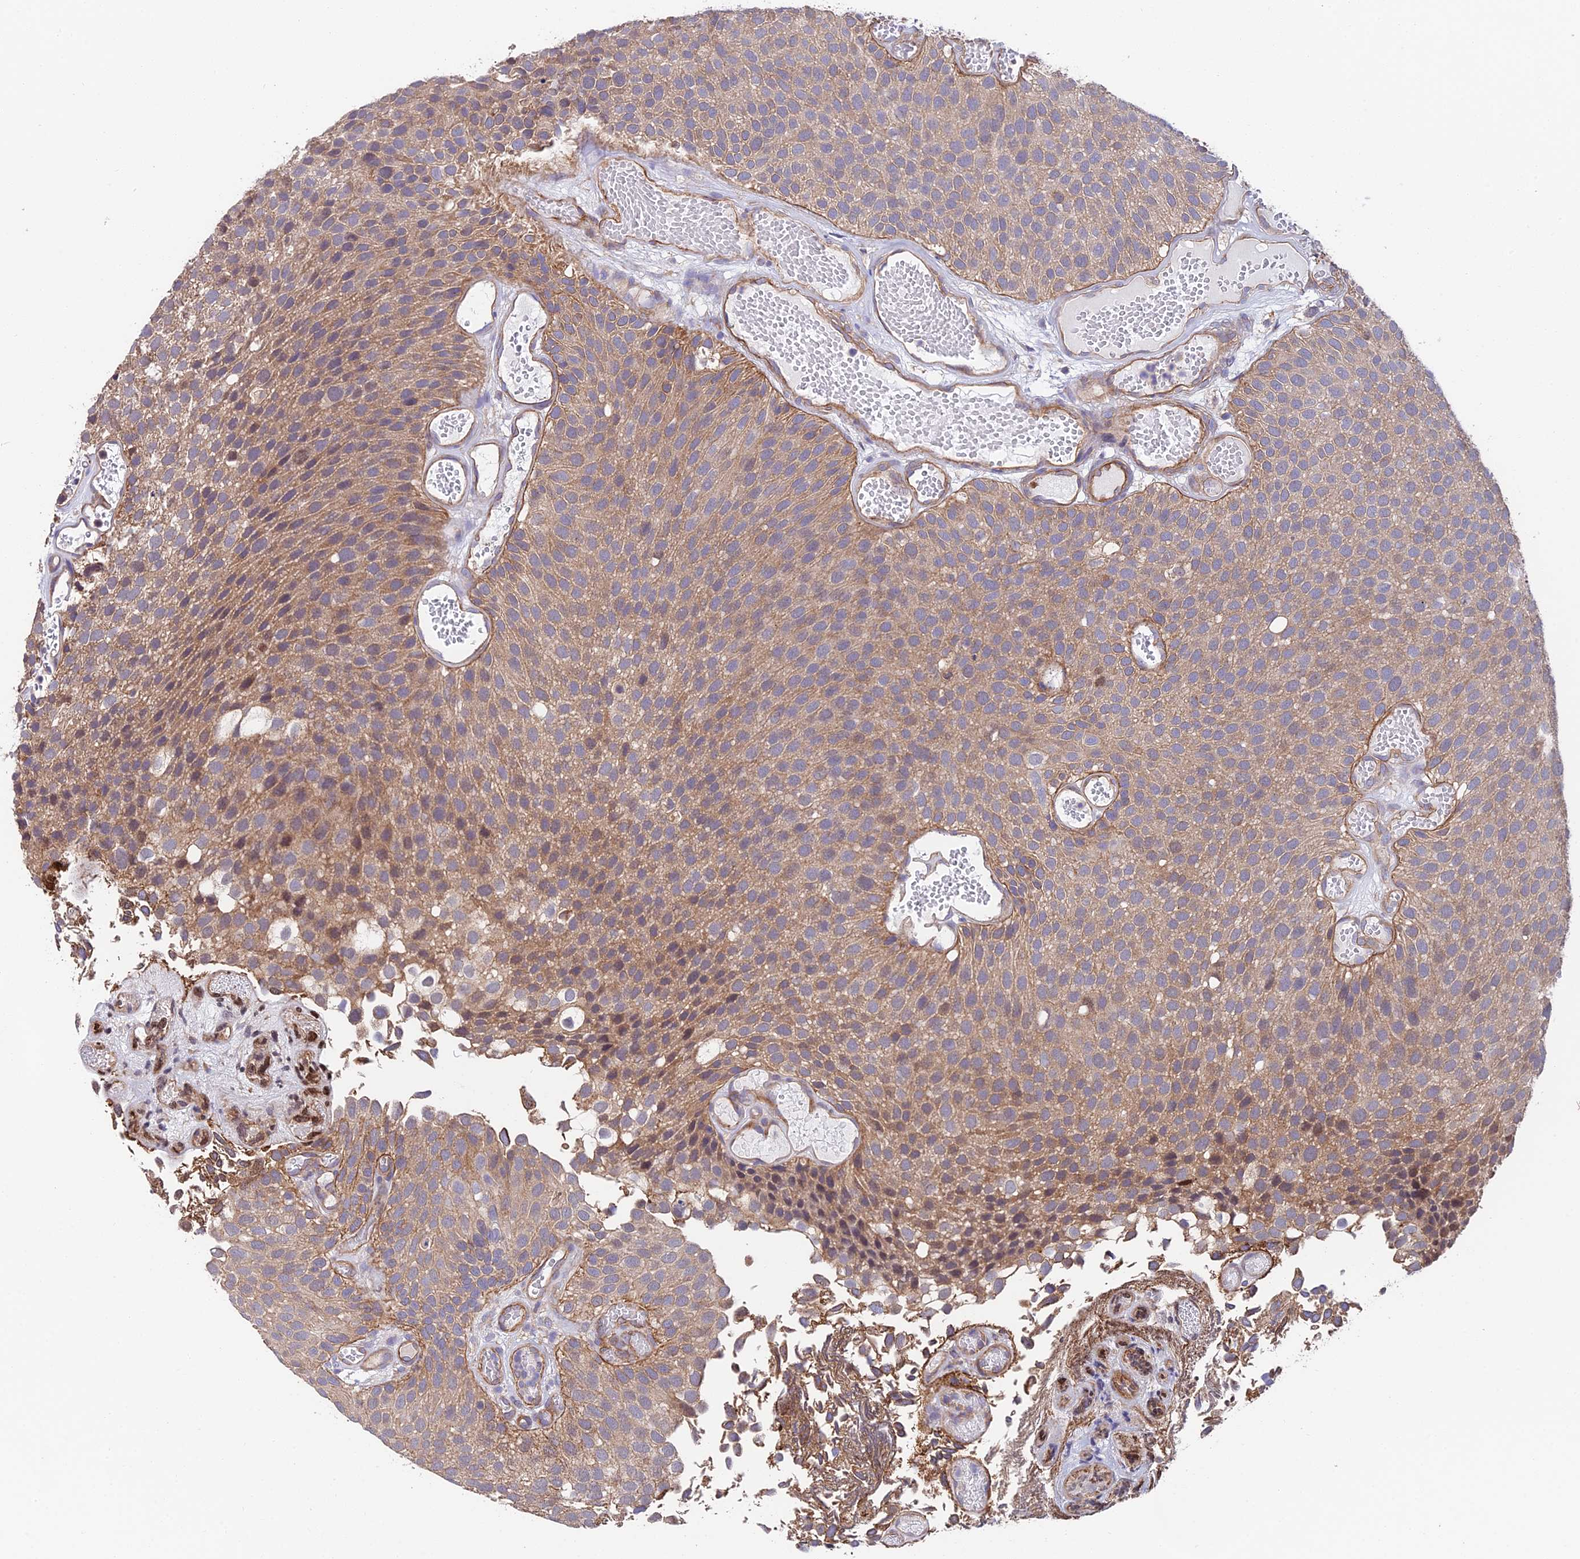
{"staining": {"intensity": "moderate", "quantity": ">75%", "location": "cytoplasmic/membranous"}, "tissue": "urothelial cancer", "cell_type": "Tumor cells", "image_type": "cancer", "snomed": [{"axis": "morphology", "description": "Urothelial carcinoma, Low grade"}, {"axis": "topography", "description": "Urinary bladder"}], "caption": "The photomicrograph demonstrates immunohistochemical staining of low-grade urothelial carcinoma. There is moderate cytoplasmic/membranous staining is identified in about >75% of tumor cells.", "gene": "QRFP", "patient": {"sex": "male", "age": 89}}